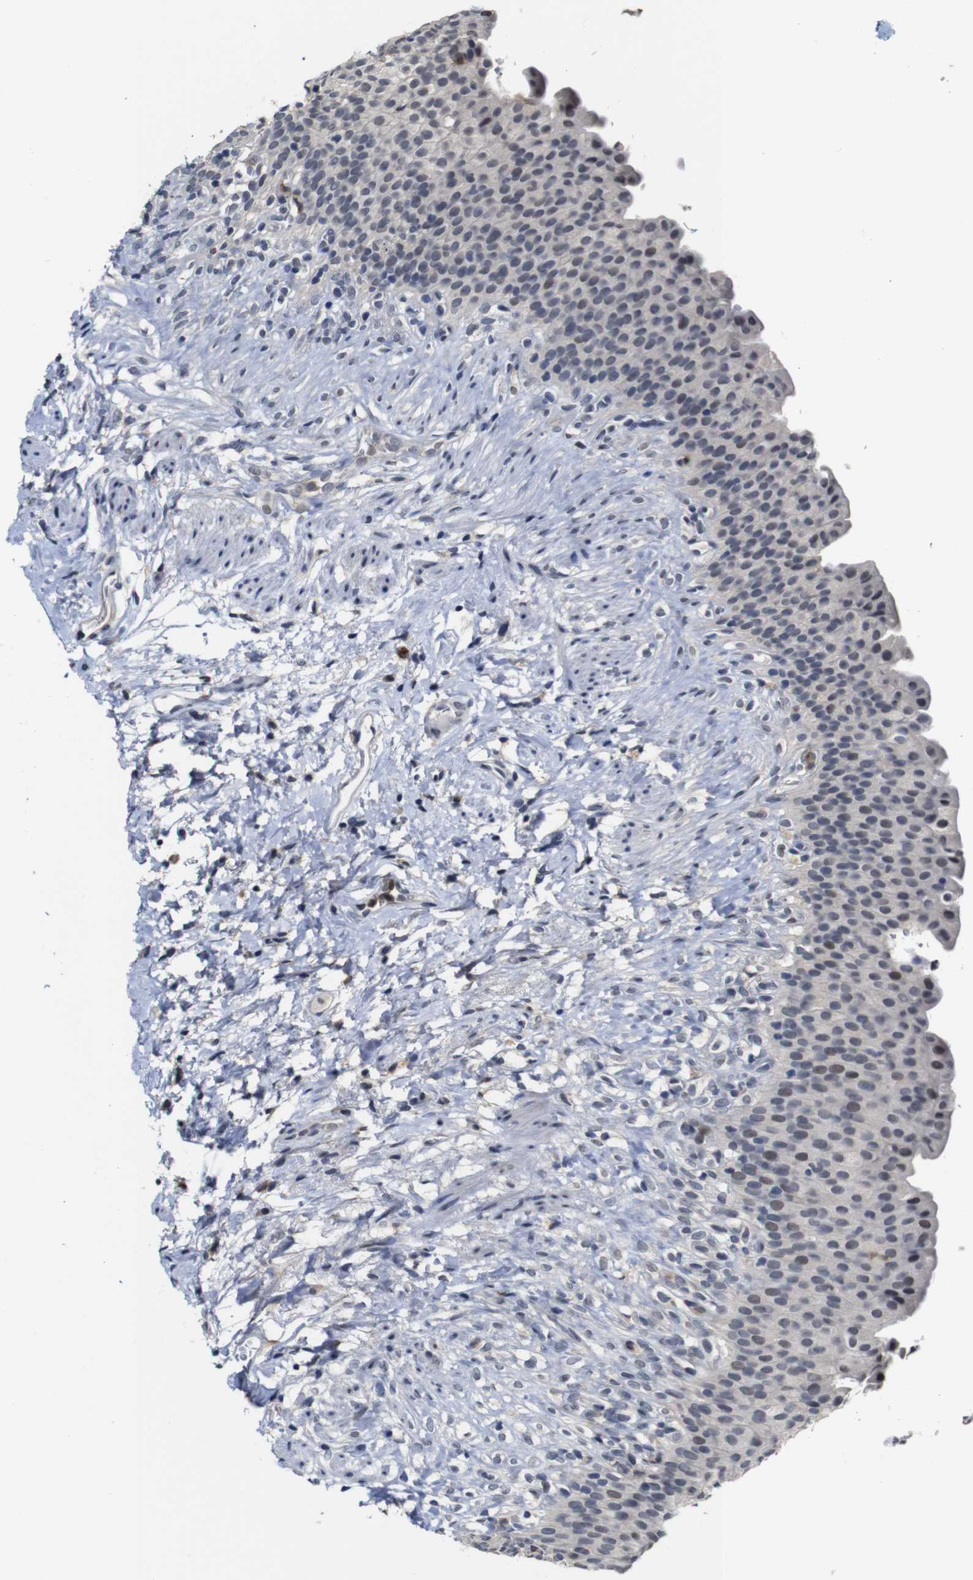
{"staining": {"intensity": "weak", "quantity": "<25%", "location": "nuclear"}, "tissue": "urinary bladder", "cell_type": "Urothelial cells", "image_type": "normal", "snomed": [{"axis": "morphology", "description": "Normal tissue, NOS"}, {"axis": "topography", "description": "Urinary bladder"}], "caption": "The micrograph shows no staining of urothelial cells in unremarkable urinary bladder.", "gene": "NTRK3", "patient": {"sex": "female", "age": 79}}